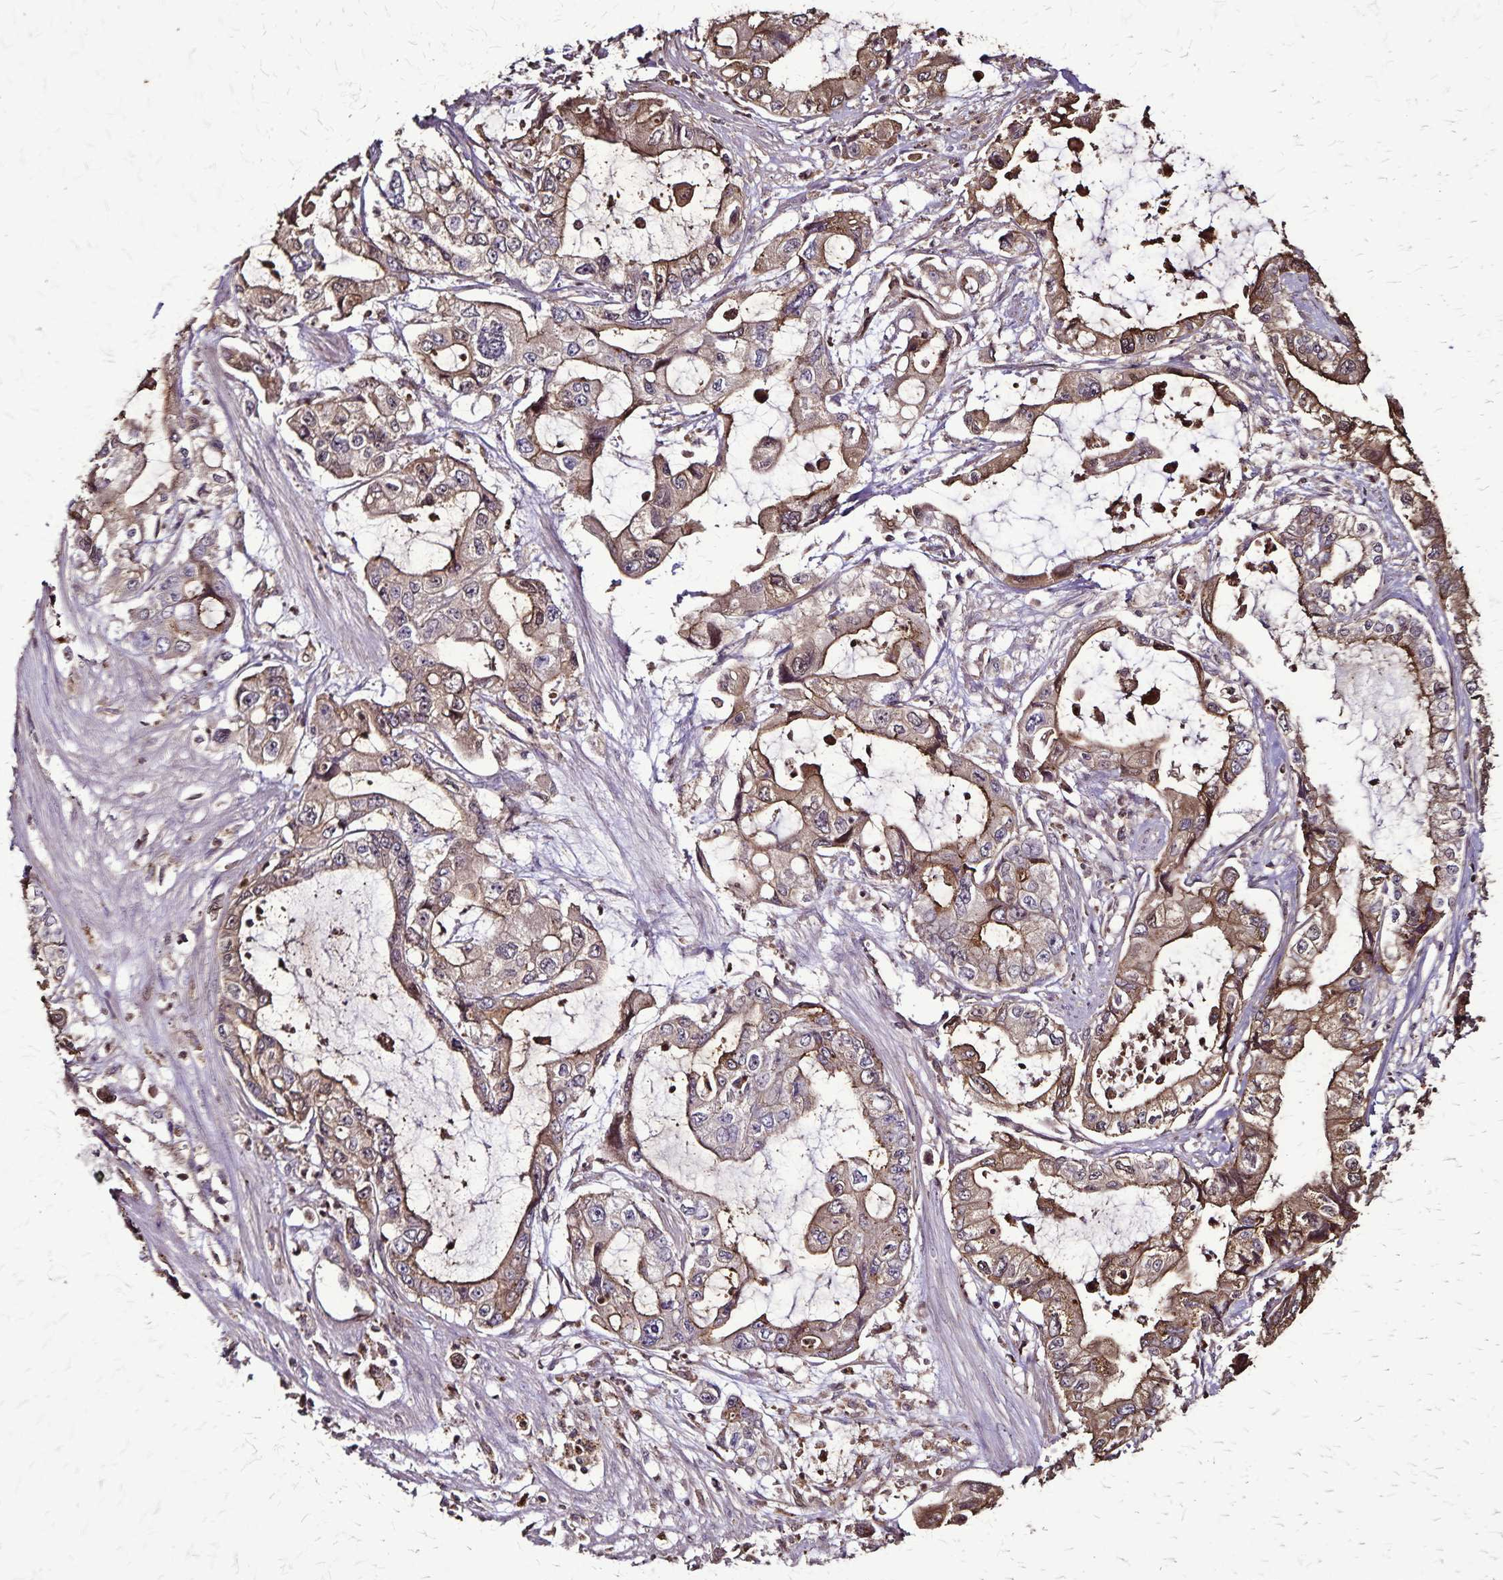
{"staining": {"intensity": "moderate", "quantity": "25%-75%", "location": "cytoplasmic/membranous"}, "tissue": "stomach cancer", "cell_type": "Tumor cells", "image_type": "cancer", "snomed": [{"axis": "morphology", "description": "Adenocarcinoma, NOS"}, {"axis": "topography", "description": "Pancreas"}, {"axis": "topography", "description": "Stomach, upper"}, {"axis": "topography", "description": "Stomach"}], "caption": "The immunohistochemical stain highlights moderate cytoplasmic/membranous expression in tumor cells of adenocarcinoma (stomach) tissue.", "gene": "CHMP1B", "patient": {"sex": "male", "age": 77}}